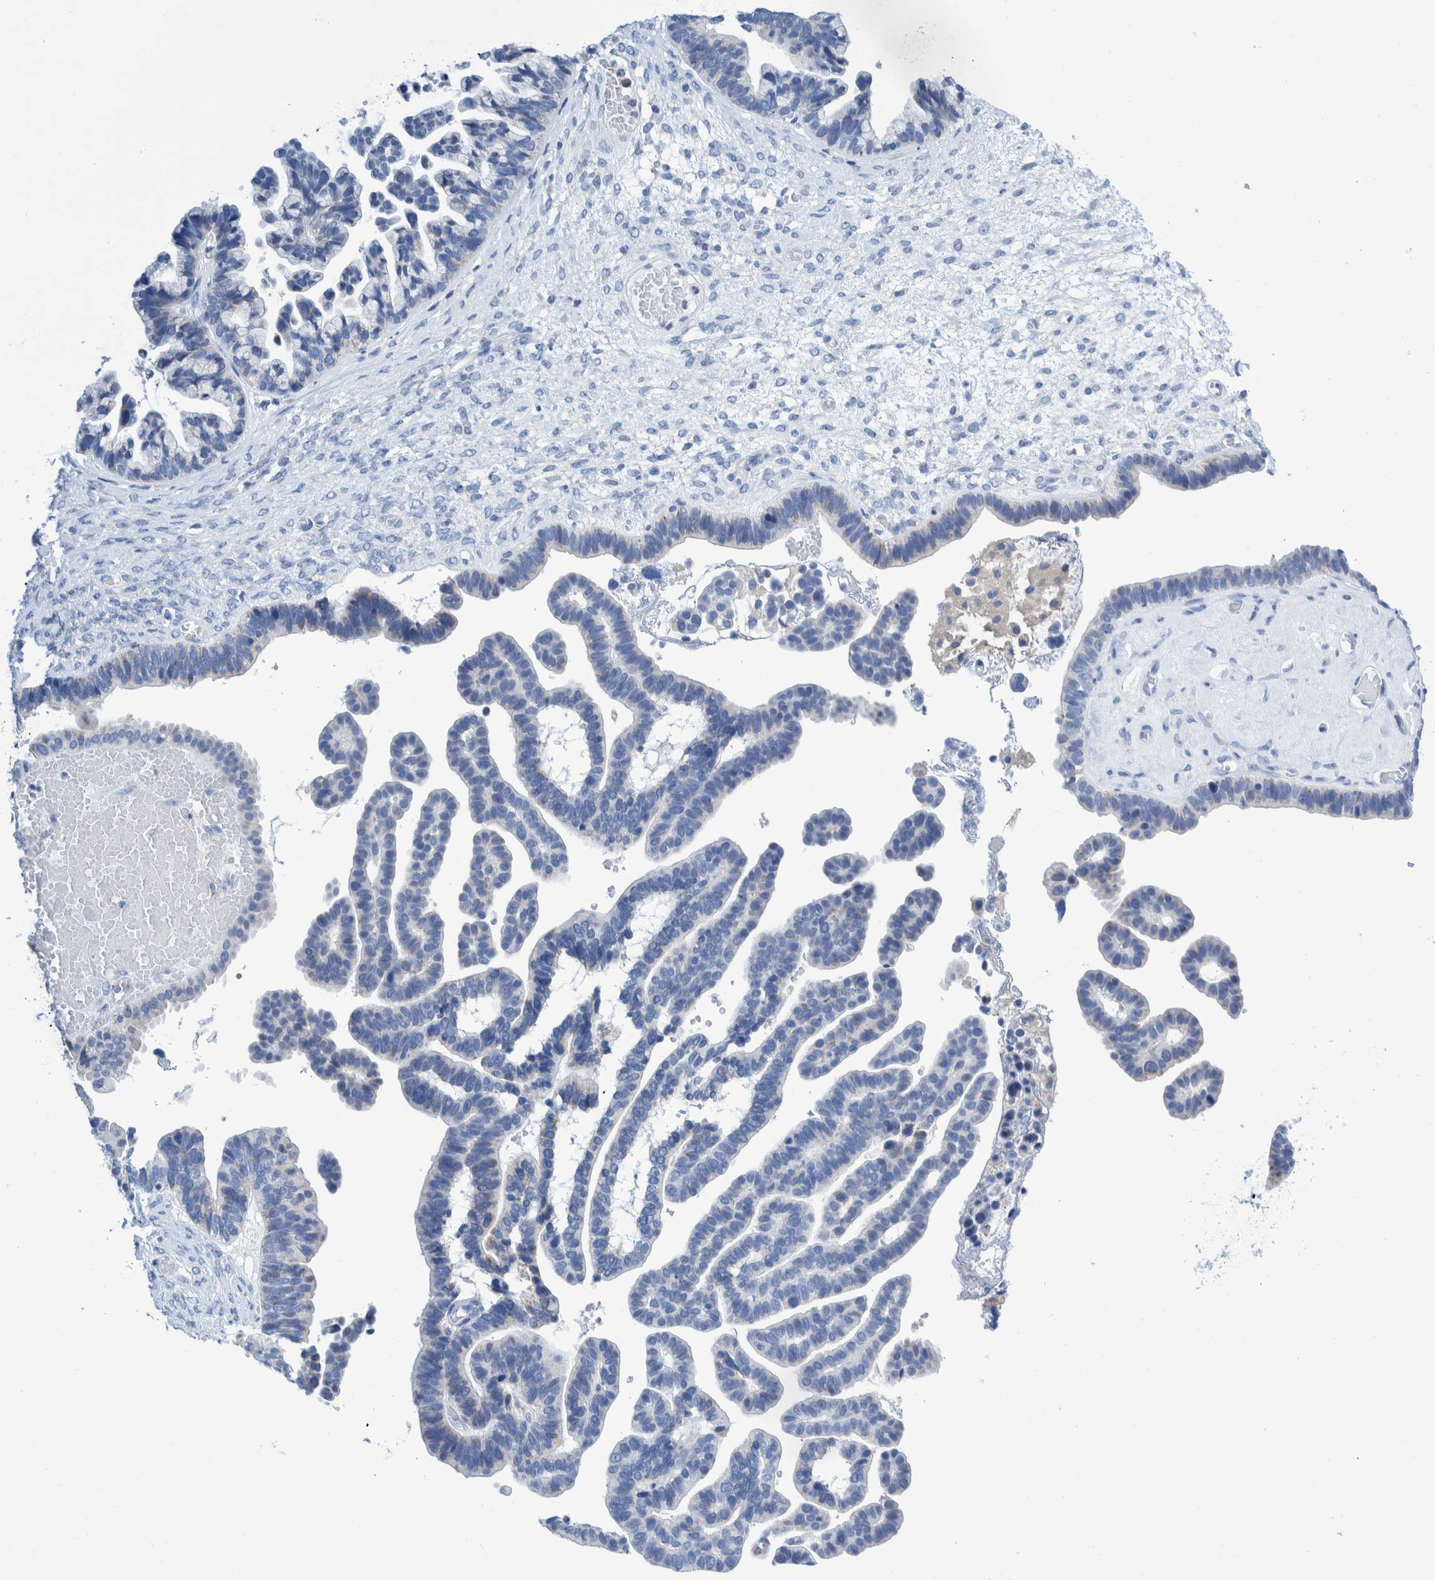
{"staining": {"intensity": "negative", "quantity": "none", "location": "none"}, "tissue": "ovarian cancer", "cell_type": "Tumor cells", "image_type": "cancer", "snomed": [{"axis": "morphology", "description": "Cystadenocarcinoma, serous, NOS"}, {"axis": "topography", "description": "Ovary"}], "caption": "Tumor cells show no significant expression in serous cystadenocarcinoma (ovarian).", "gene": "KRT14", "patient": {"sex": "female", "age": 56}}